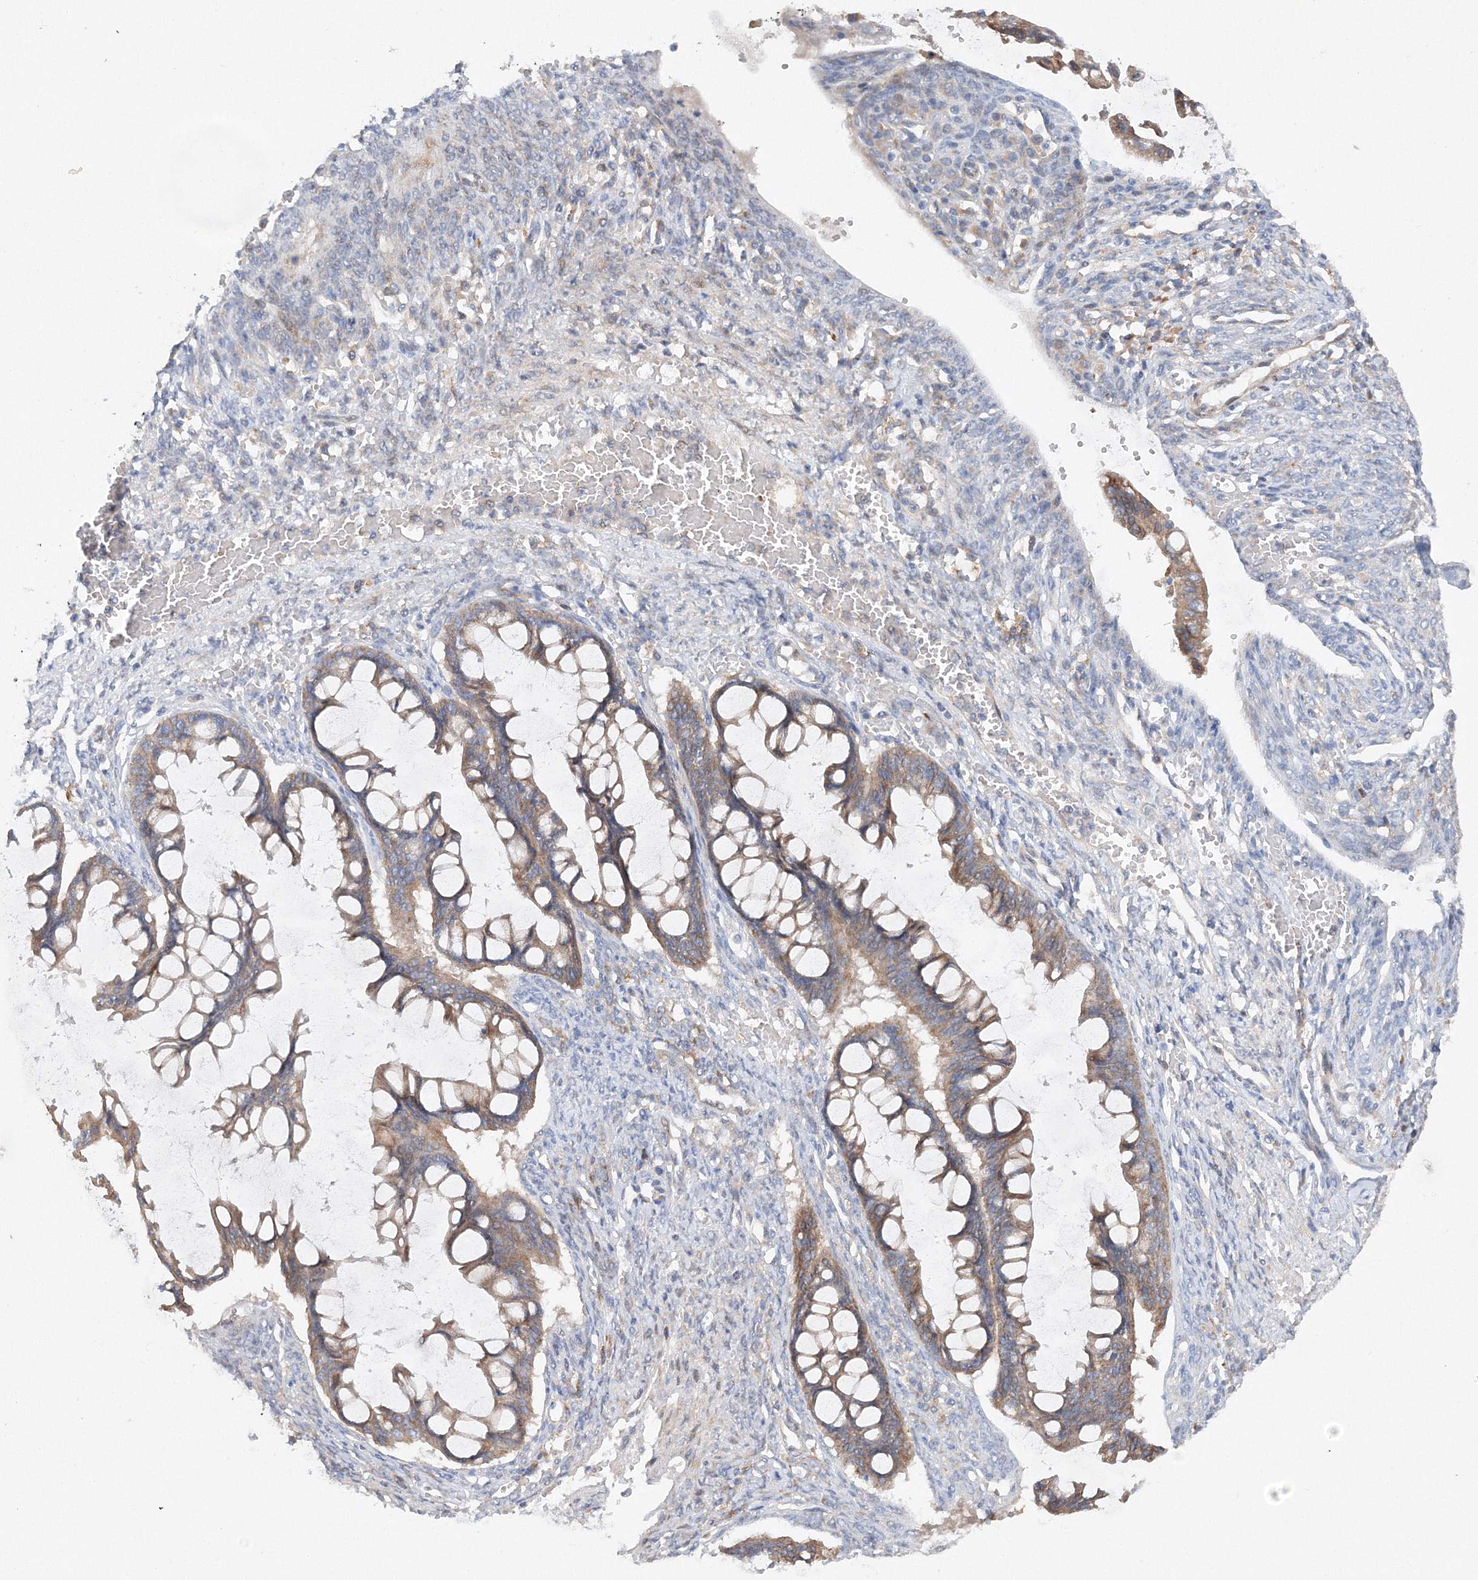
{"staining": {"intensity": "weak", "quantity": ">75%", "location": "cytoplasmic/membranous"}, "tissue": "ovarian cancer", "cell_type": "Tumor cells", "image_type": "cancer", "snomed": [{"axis": "morphology", "description": "Cystadenocarcinoma, mucinous, NOS"}, {"axis": "topography", "description": "Ovary"}], "caption": "Immunohistochemical staining of mucinous cystadenocarcinoma (ovarian) shows low levels of weak cytoplasmic/membranous protein positivity in about >75% of tumor cells.", "gene": "SLC36A1", "patient": {"sex": "female", "age": 73}}